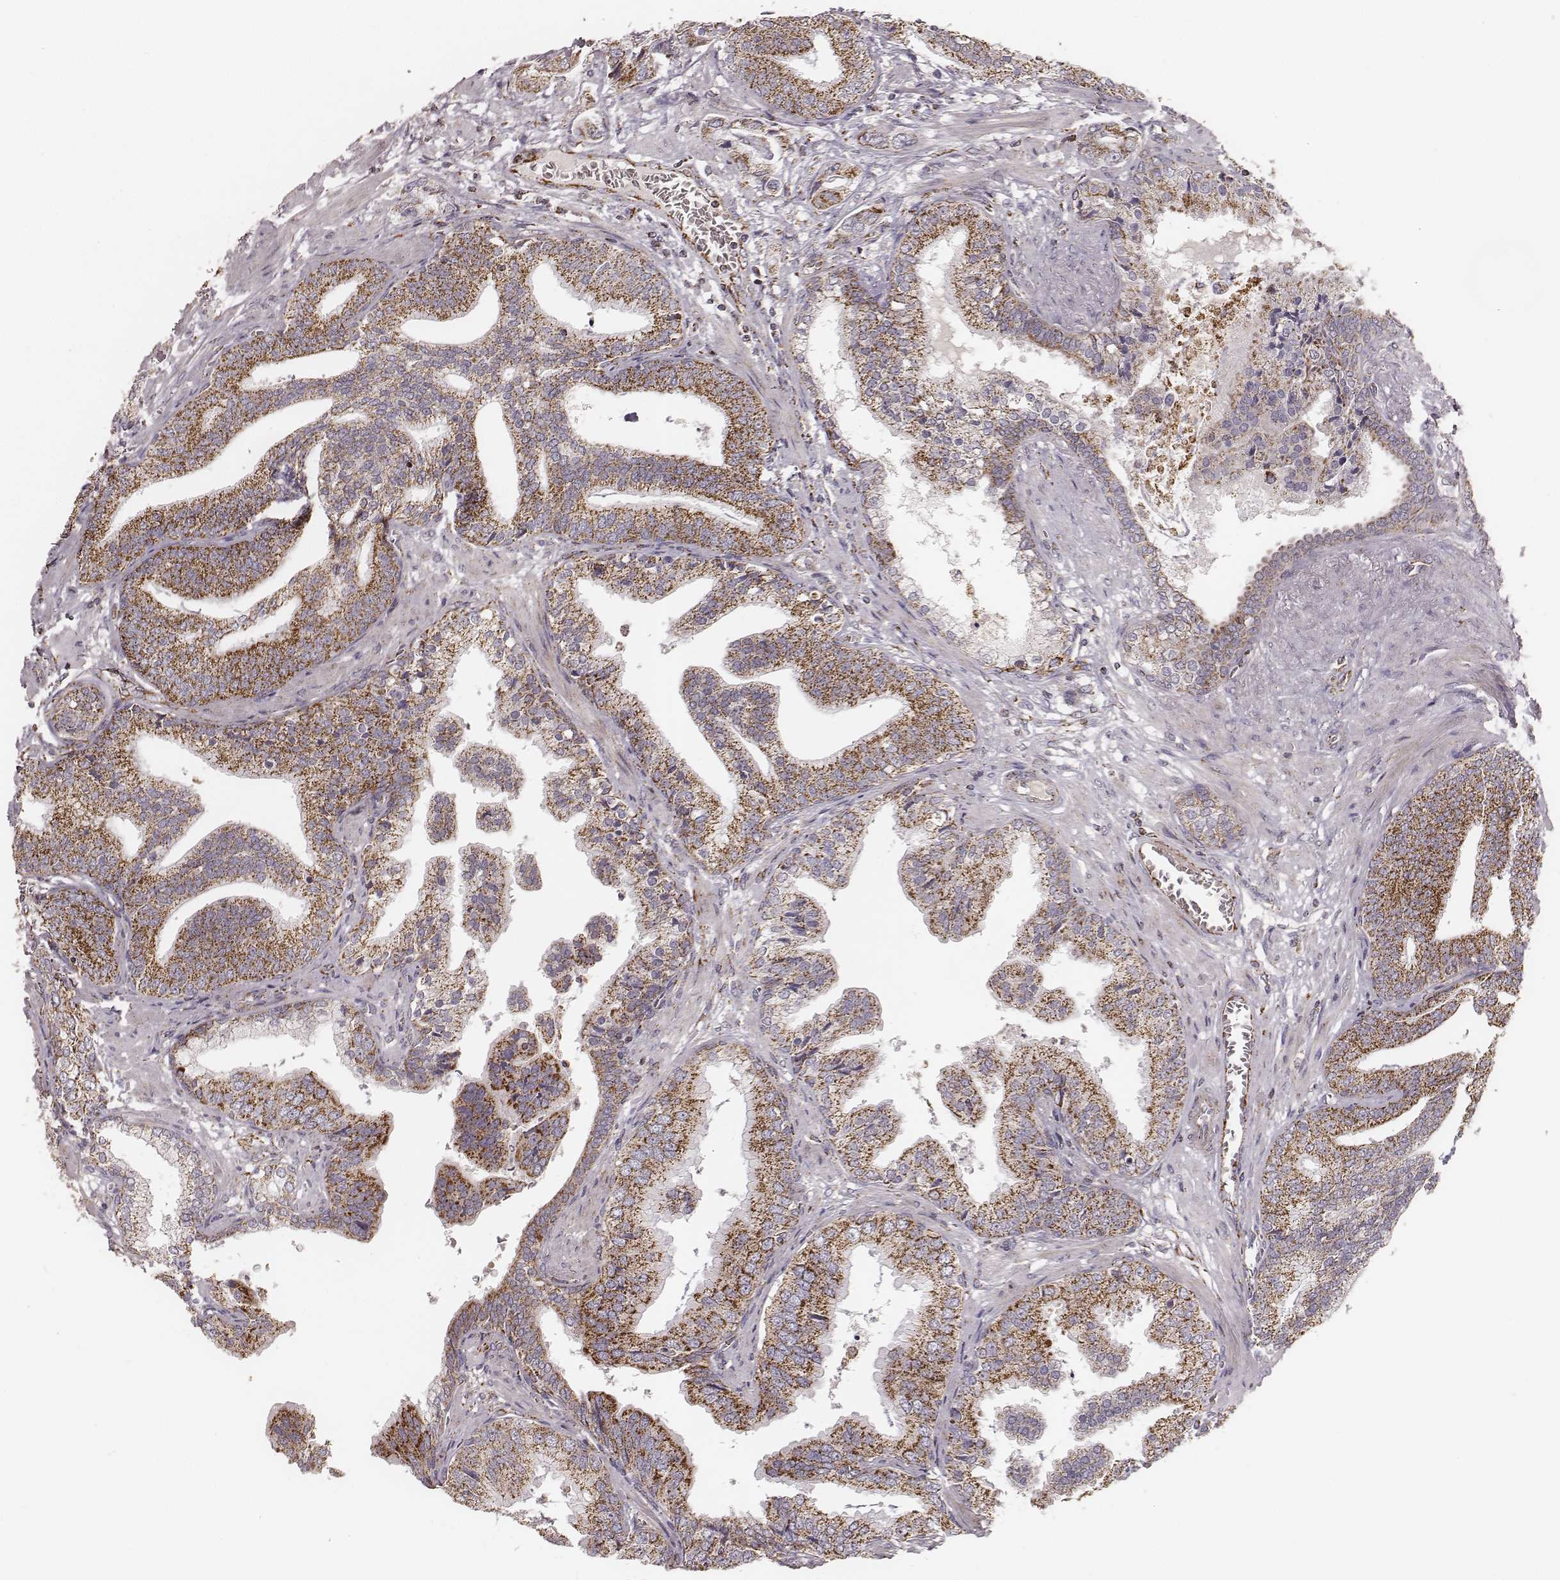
{"staining": {"intensity": "strong", "quantity": ">75%", "location": "cytoplasmic/membranous"}, "tissue": "prostate cancer", "cell_type": "Tumor cells", "image_type": "cancer", "snomed": [{"axis": "morphology", "description": "Adenocarcinoma, NOS"}, {"axis": "topography", "description": "Prostate"}], "caption": "Prostate cancer stained with immunohistochemistry (IHC) shows strong cytoplasmic/membranous expression in approximately >75% of tumor cells. Using DAB (brown) and hematoxylin (blue) stains, captured at high magnification using brightfield microscopy.", "gene": "TUFM", "patient": {"sex": "male", "age": 64}}